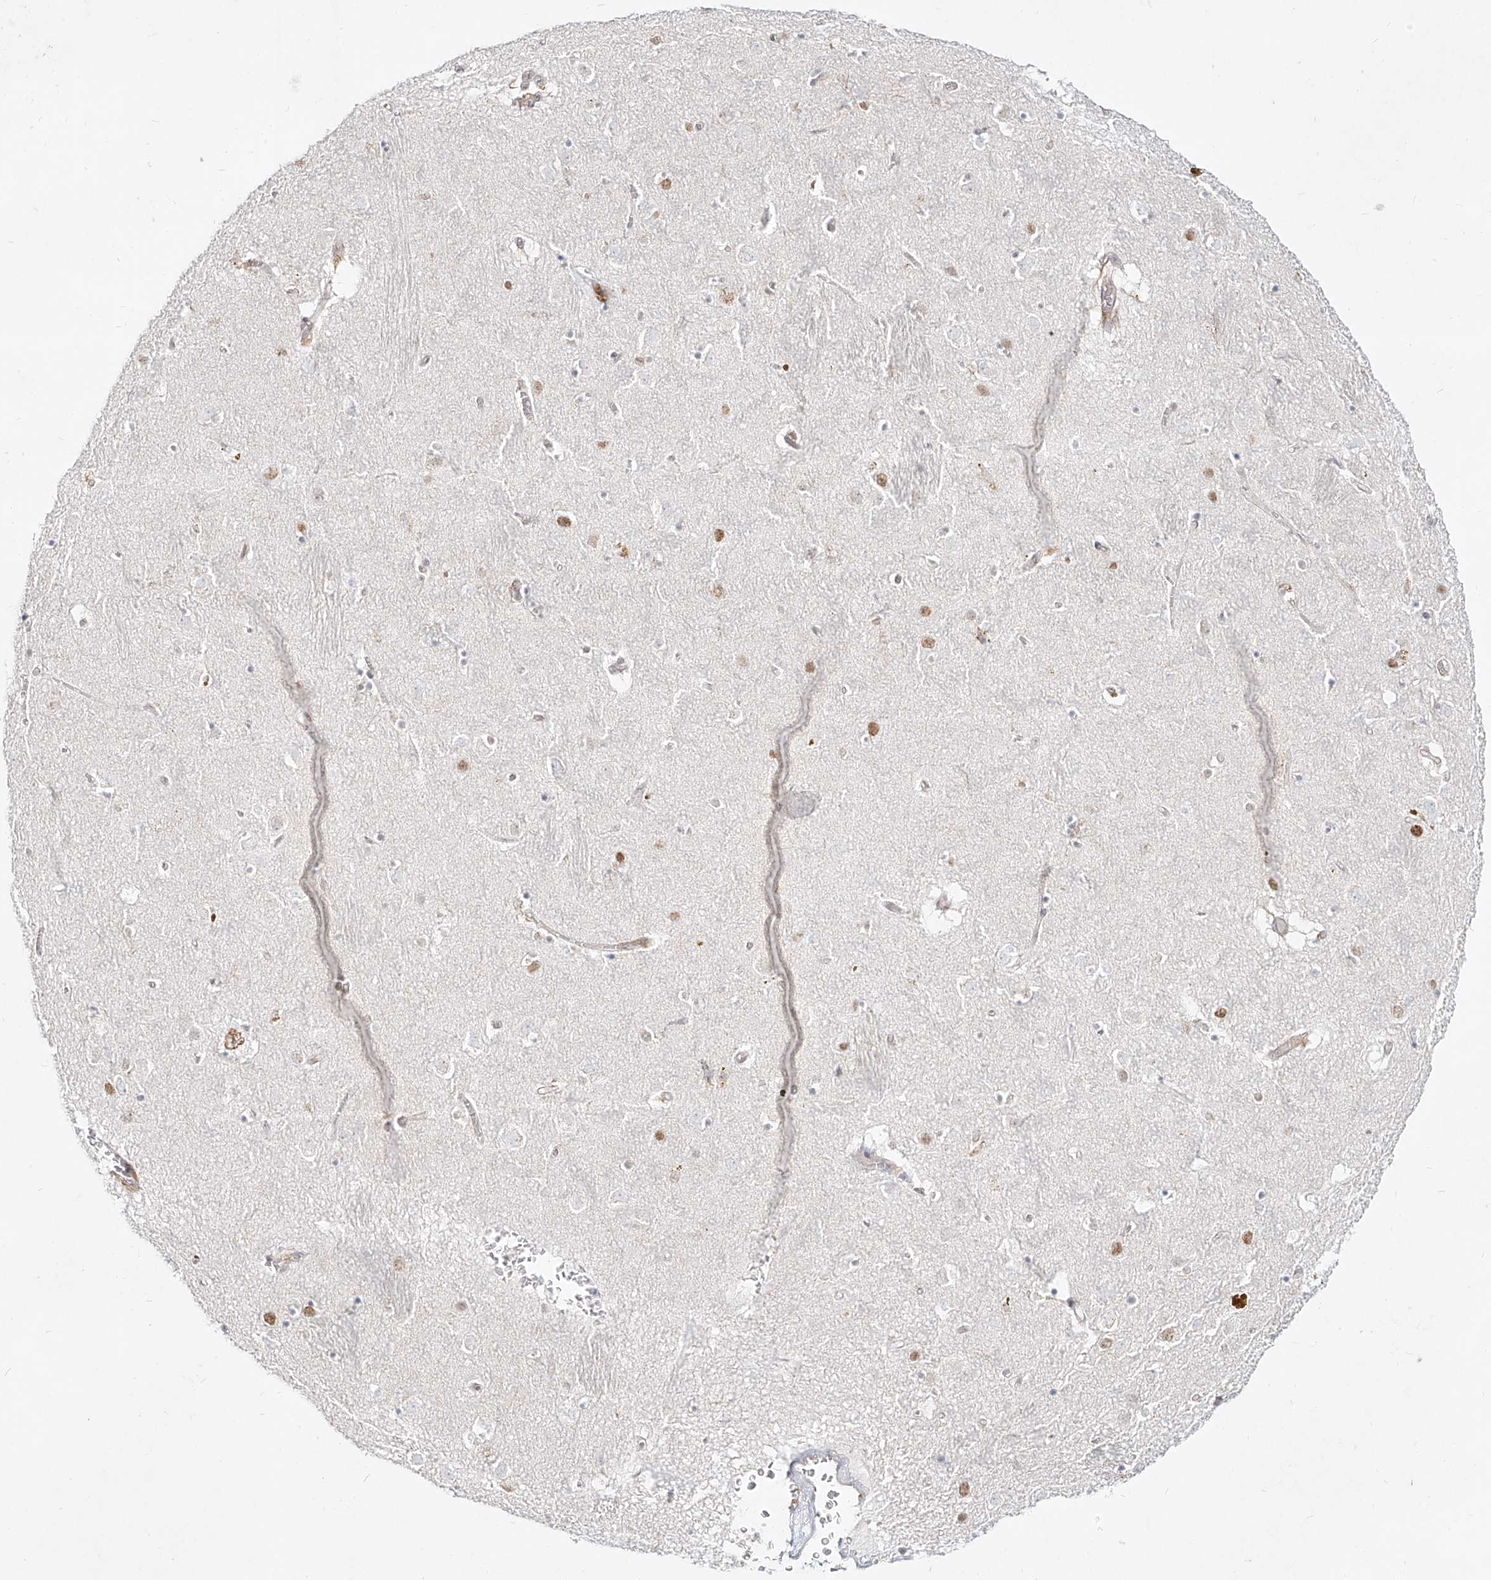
{"staining": {"intensity": "weak", "quantity": "<25%", "location": "nuclear"}, "tissue": "caudate", "cell_type": "Glial cells", "image_type": "normal", "snomed": [{"axis": "morphology", "description": "Normal tissue, NOS"}, {"axis": "topography", "description": "Lateral ventricle wall"}], "caption": "Glial cells show no significant staining in unremarkable caudate. (Stains: DAB (3,3'-diaminobenzidine) immunohistochemistry with hematoxylin counter stain, Microscopy: brightfield microscopy at high magnification).", "gene": "SLC2A12", "patient": {"sex": "male", "age": 70}}